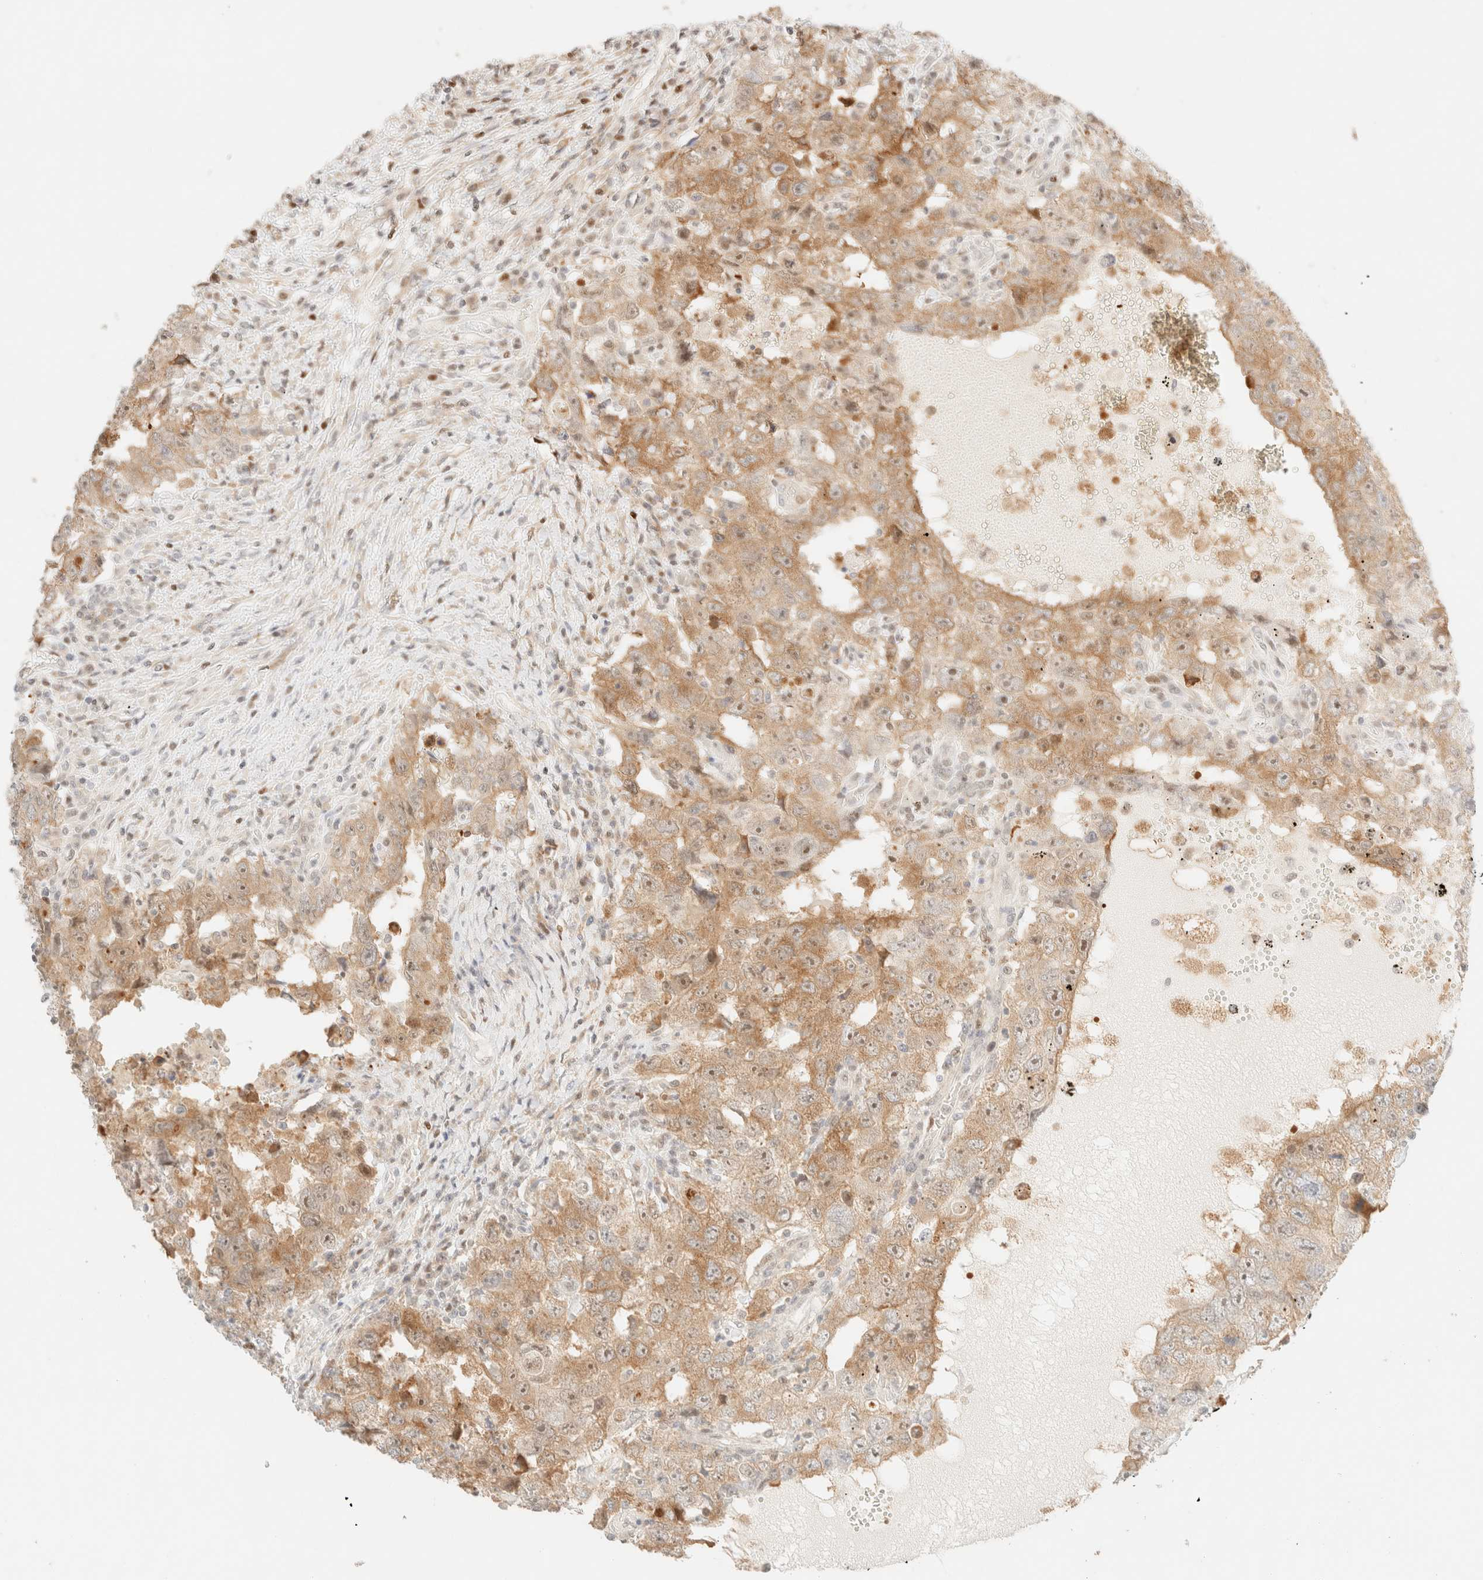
{"staining": {"intensity": "moderate", "quantity": ">75%", "location": "cytoplasmic/membranous,nuclear"}, "tissue": "testis cancer", "cell_type": "Tumor cells", "image_type": "cancer", "snomed": [{"axis": "morphology", "description": "Carcinoma, Embryonal, NOS"}, {"axis": "topography", "description": "Testis"}], "caption": "Testis cancer stained for a protein displays moderate cytoplasmic/membranous and nuclear positivity in tumor cells.", "gene": "TSR1", "patient": {"sex": "male", "age": 26}}